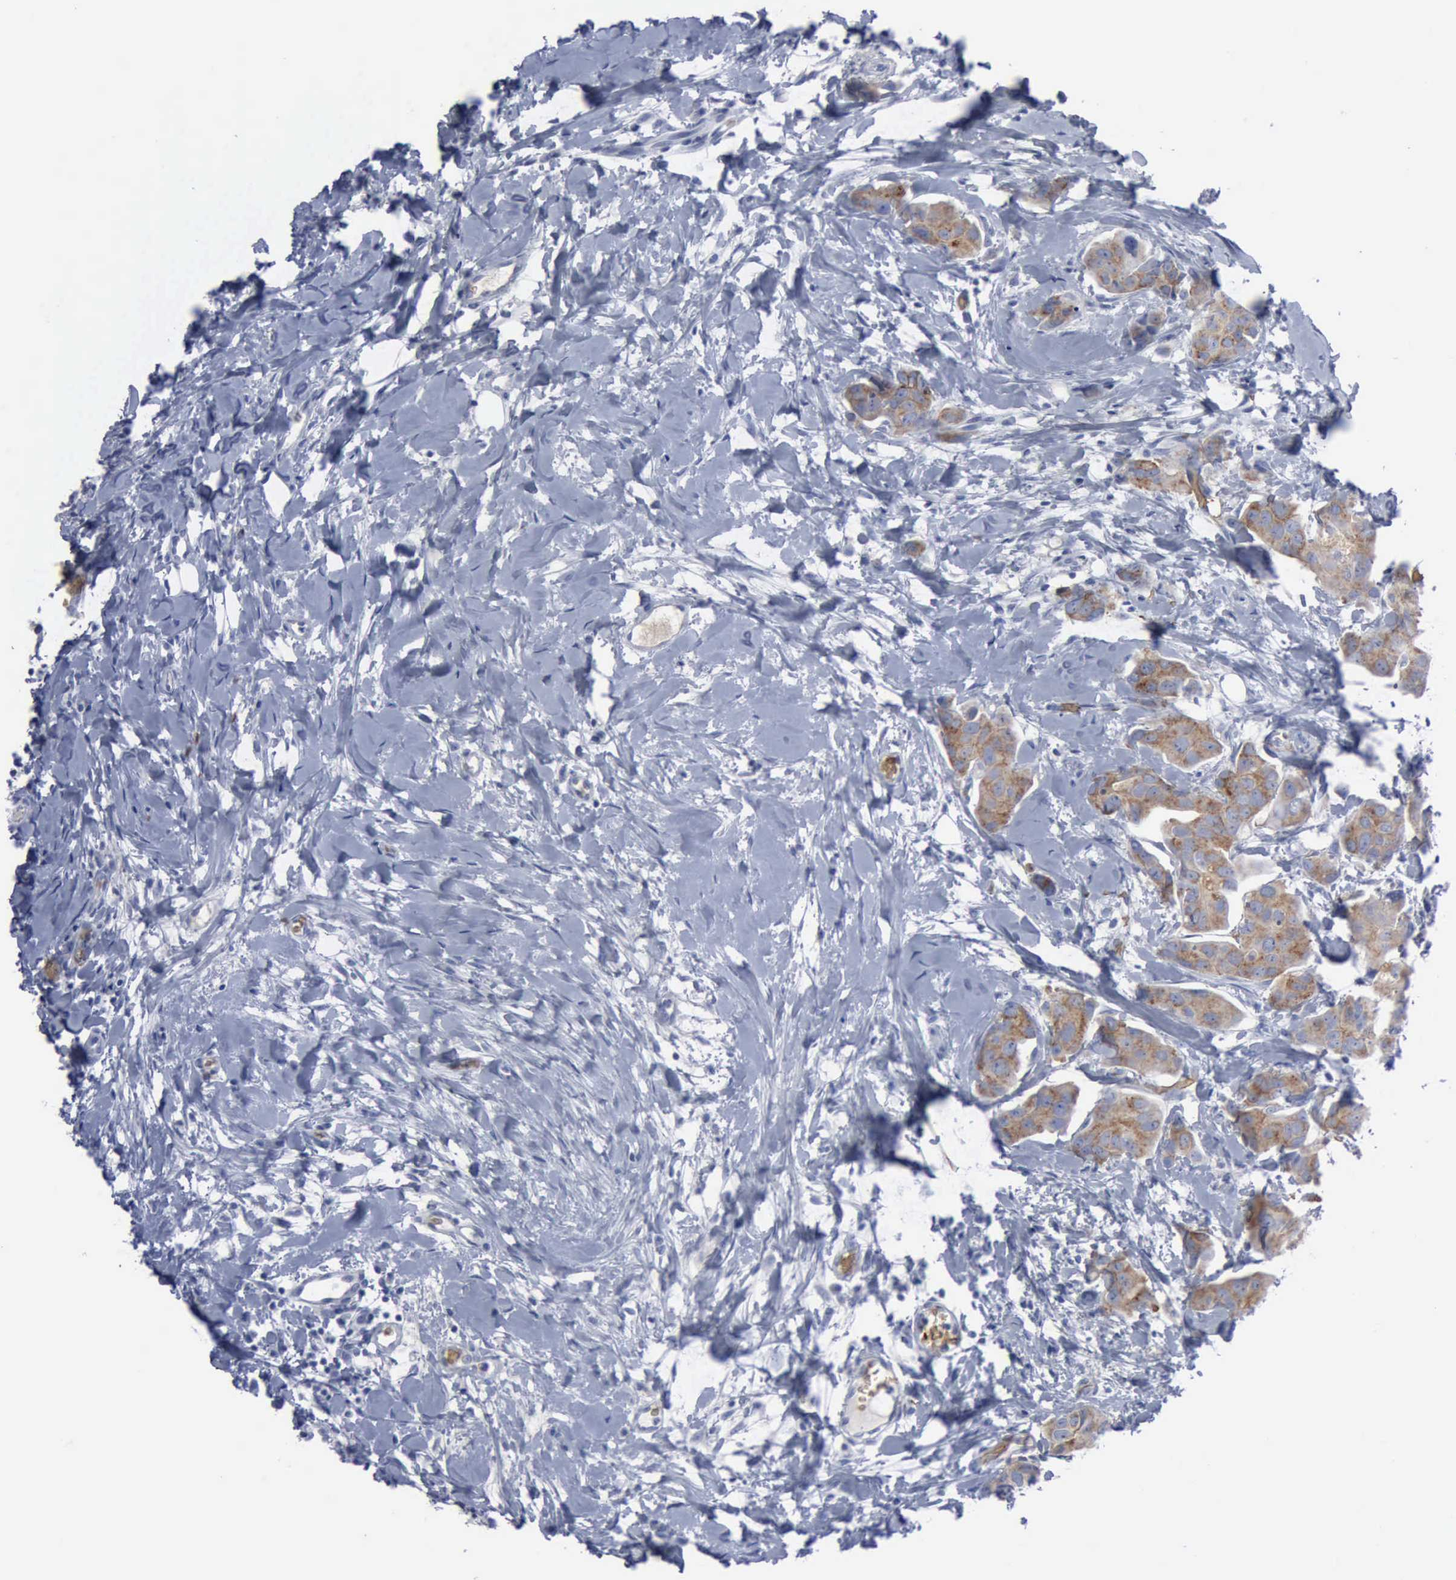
{"staining": {"intensity": "moderate", "quantity": ">75%", "location": "cytoplasmic/membranous"}, "tissue": "breast cancer", "cell_type": "Tumor cells", "image_type": "cancer", "snomed": [{"axis": "morphology", "description": "Duct carcinoma"}, {"axis": "topography", "description": "Breast"}], "caption": "Immunohistochemistry of human breast cancer (intraductal carcinoma) displays medium levels of moderate cytoplasmic/membranous positivity in about >75% of tumor cells.", "gene": "TGFB1", "patient": {"sex": "female", "age": 40}}